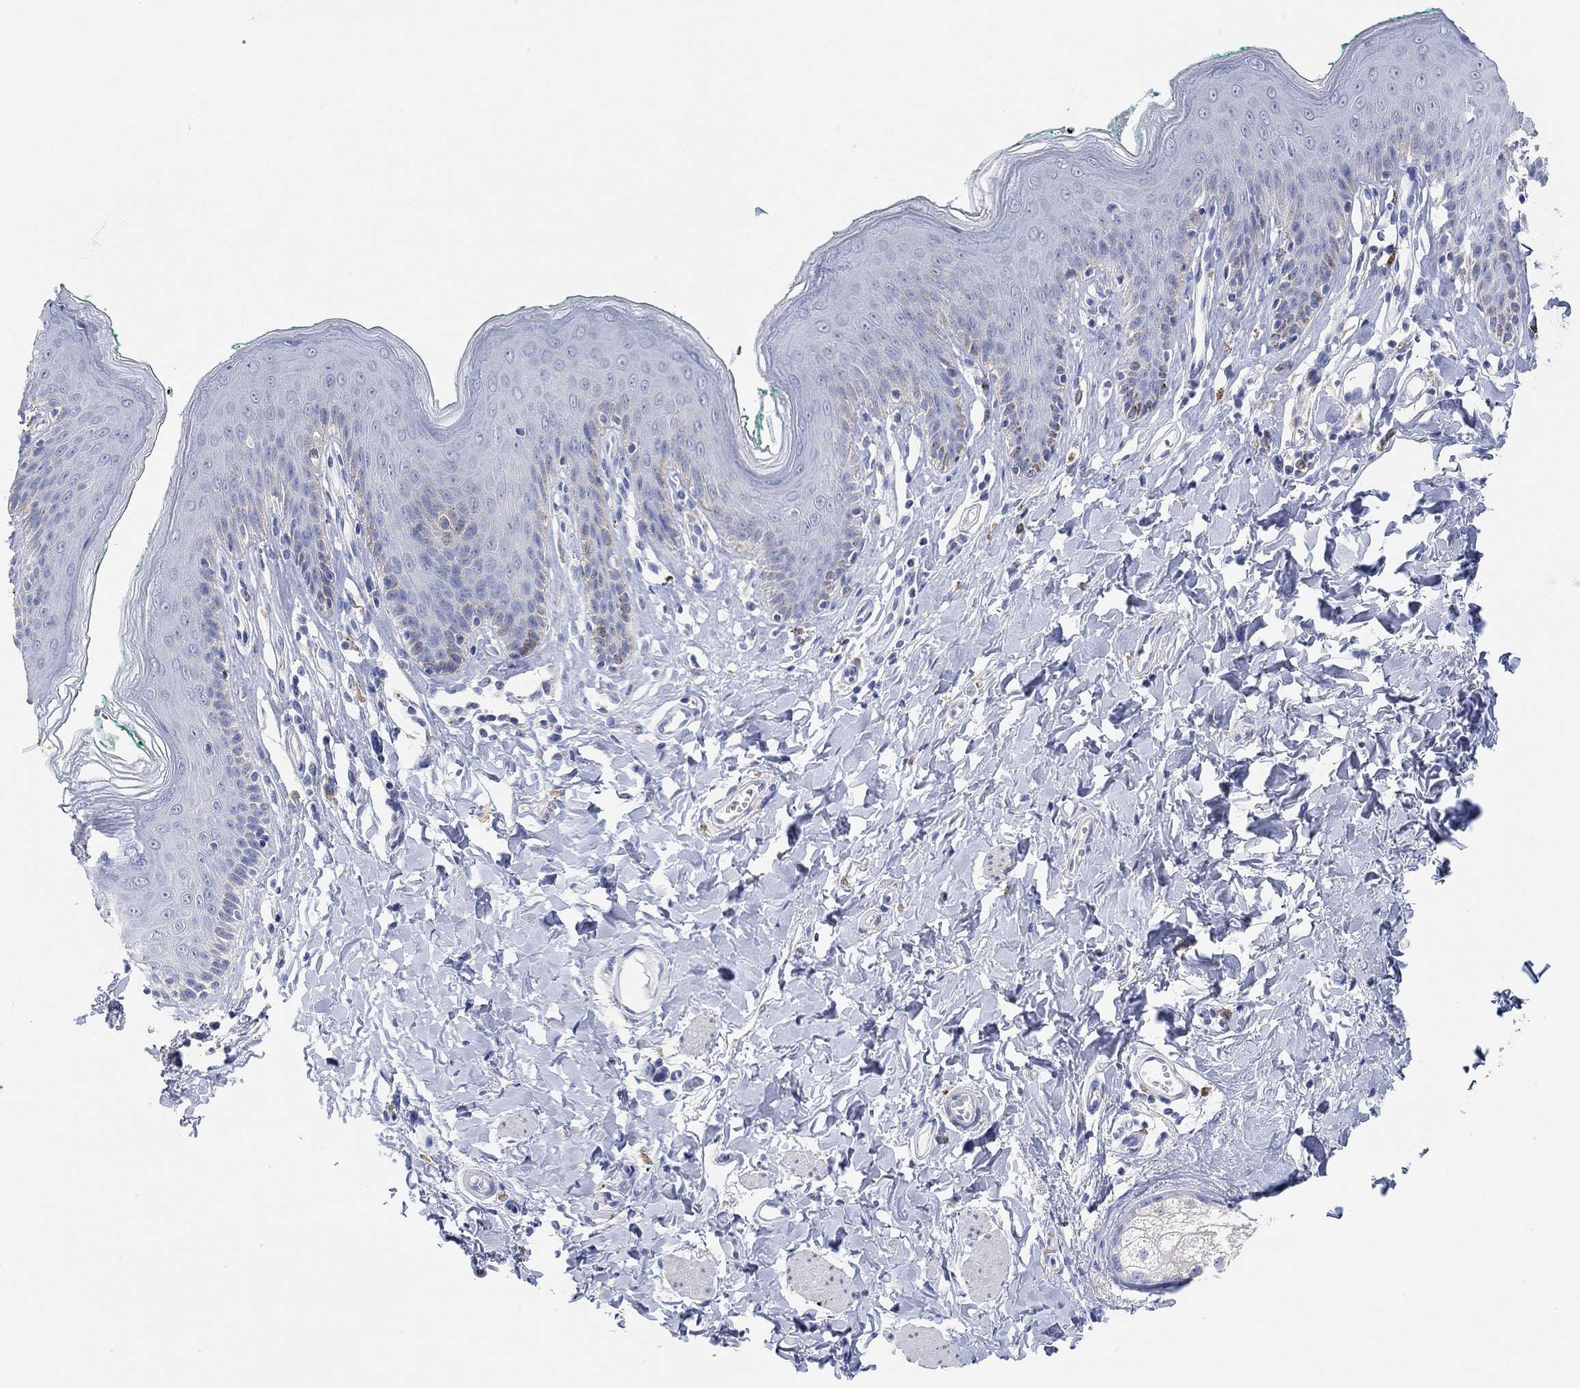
{"staining": {"intensity": "negative", "quantity": "none", "location": "none"}, "tissue": "skin", "cell_type": "Epidermal cells", "image_type": "normal", "snomed": [{"axis": "morphology", "description": "Normal tissue, NOS"}, {"axis": "topography", "description": "Vulva"}], "caption": "This photomicrograph is of normal skin stained with IHC to label a protein in brown with the nuclei are counter-stained blue. There is no staining in epidermal cells. (DAB immunohistochemistry (IHC) with hematoxylin counter stain).", "gene": "VAT1L", "patient": {"sex": "female", "age": 66}}